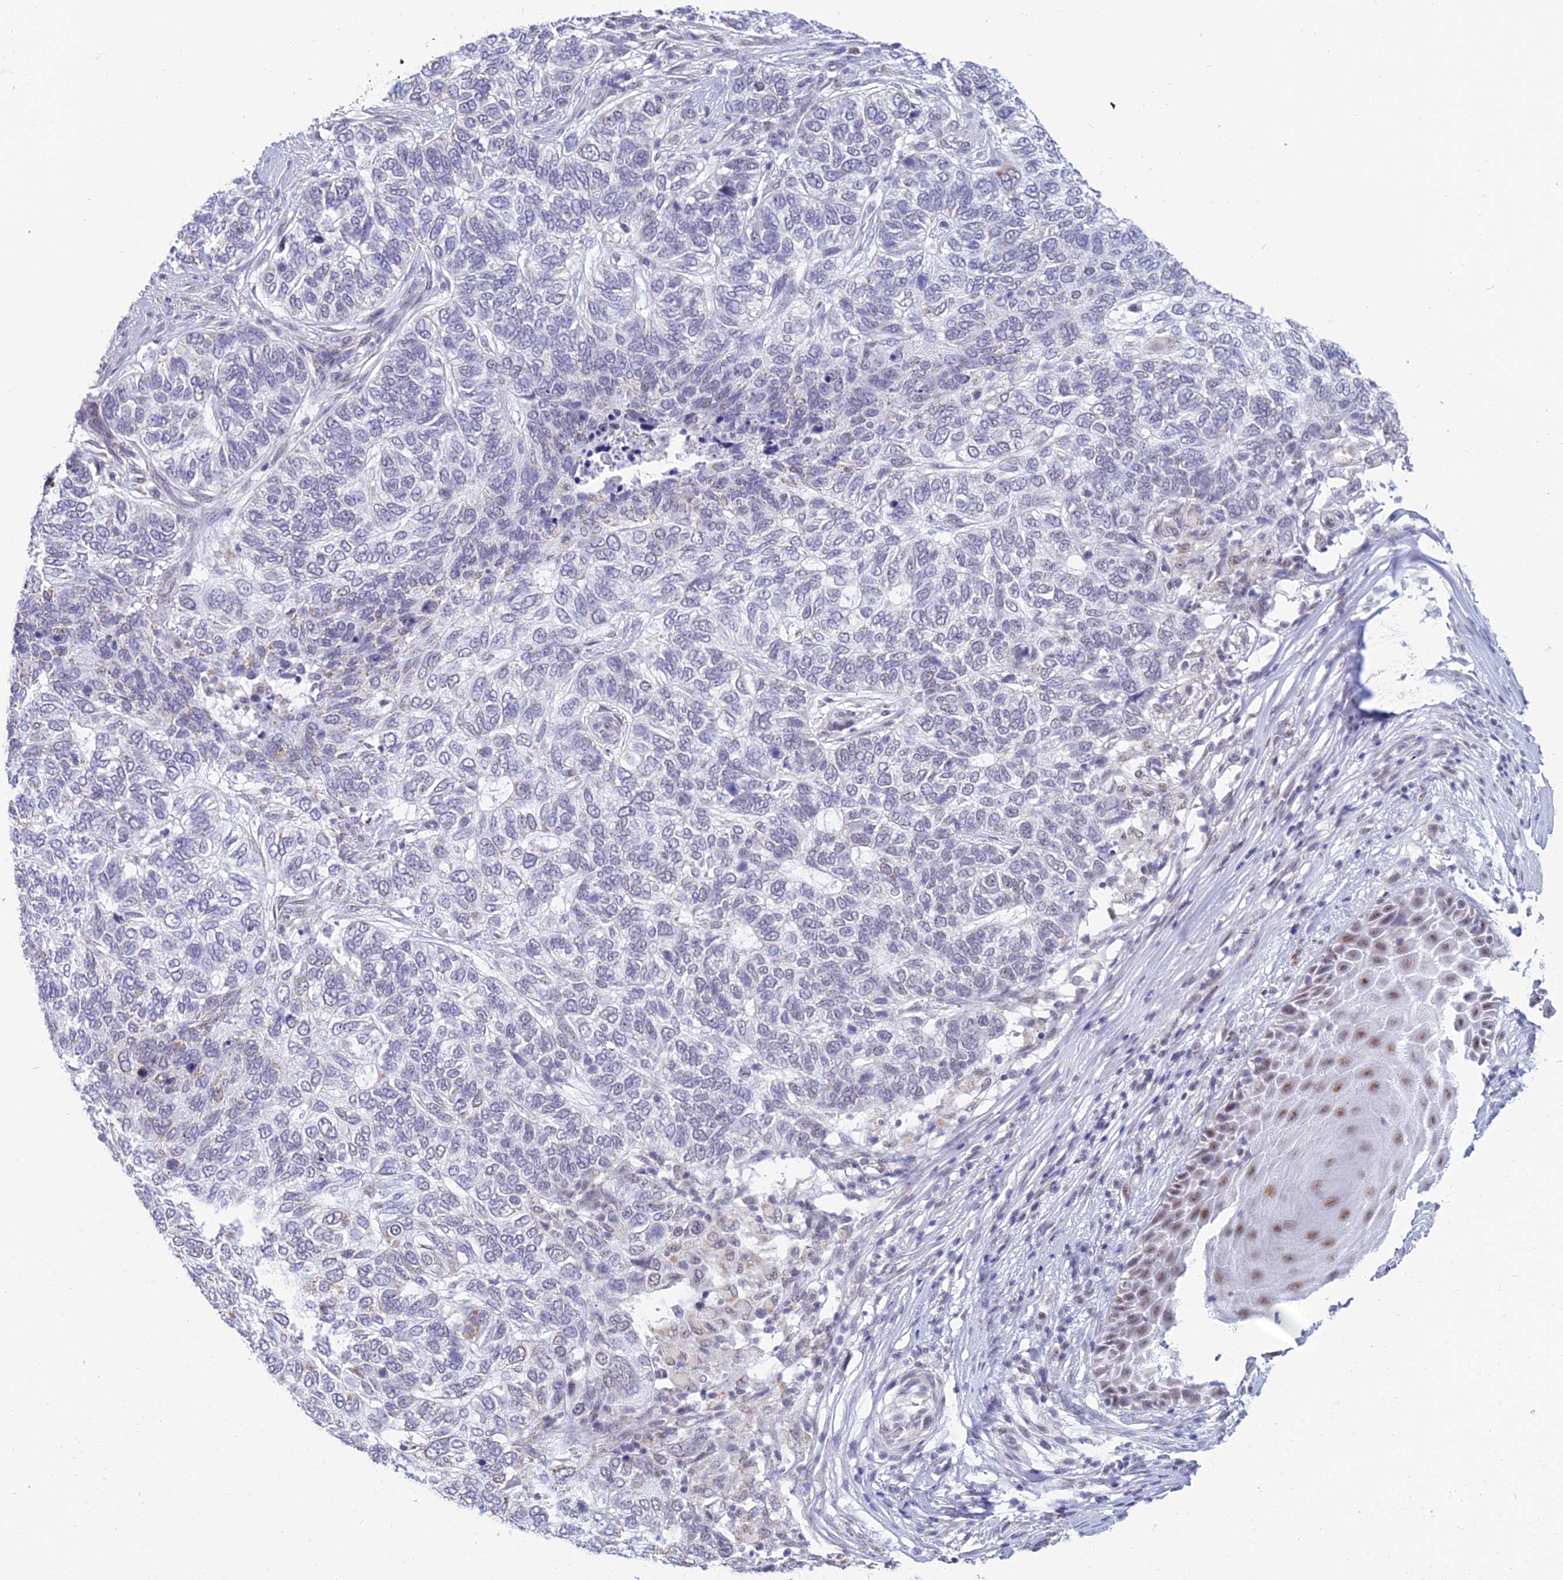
{"staining": {"intensity": "negative", "quantity": "none", "location": "none"}, "tissue": "skin cancer", "cell_type": "Tumor cells", "image_type": "cancer", "snomed": [{"axis": "morphology", "description": "Basal cell carcinoma"}, {"axis": "topography", "description": "Skin"}], "caption": "This is a photomicrograph of immunohistochemistry staining of skin cancer (basal cell carcinoma), which shows no positivity in tumor cells. (Stains: DAB (3,3'-diaminobenzidine) immunohistochemistry with hematoxylin counter stain, Microscopy: brightfield microscopy at high magnification).", "gene": "KLF14", "patient": {"sex": "female", "age": 65}}